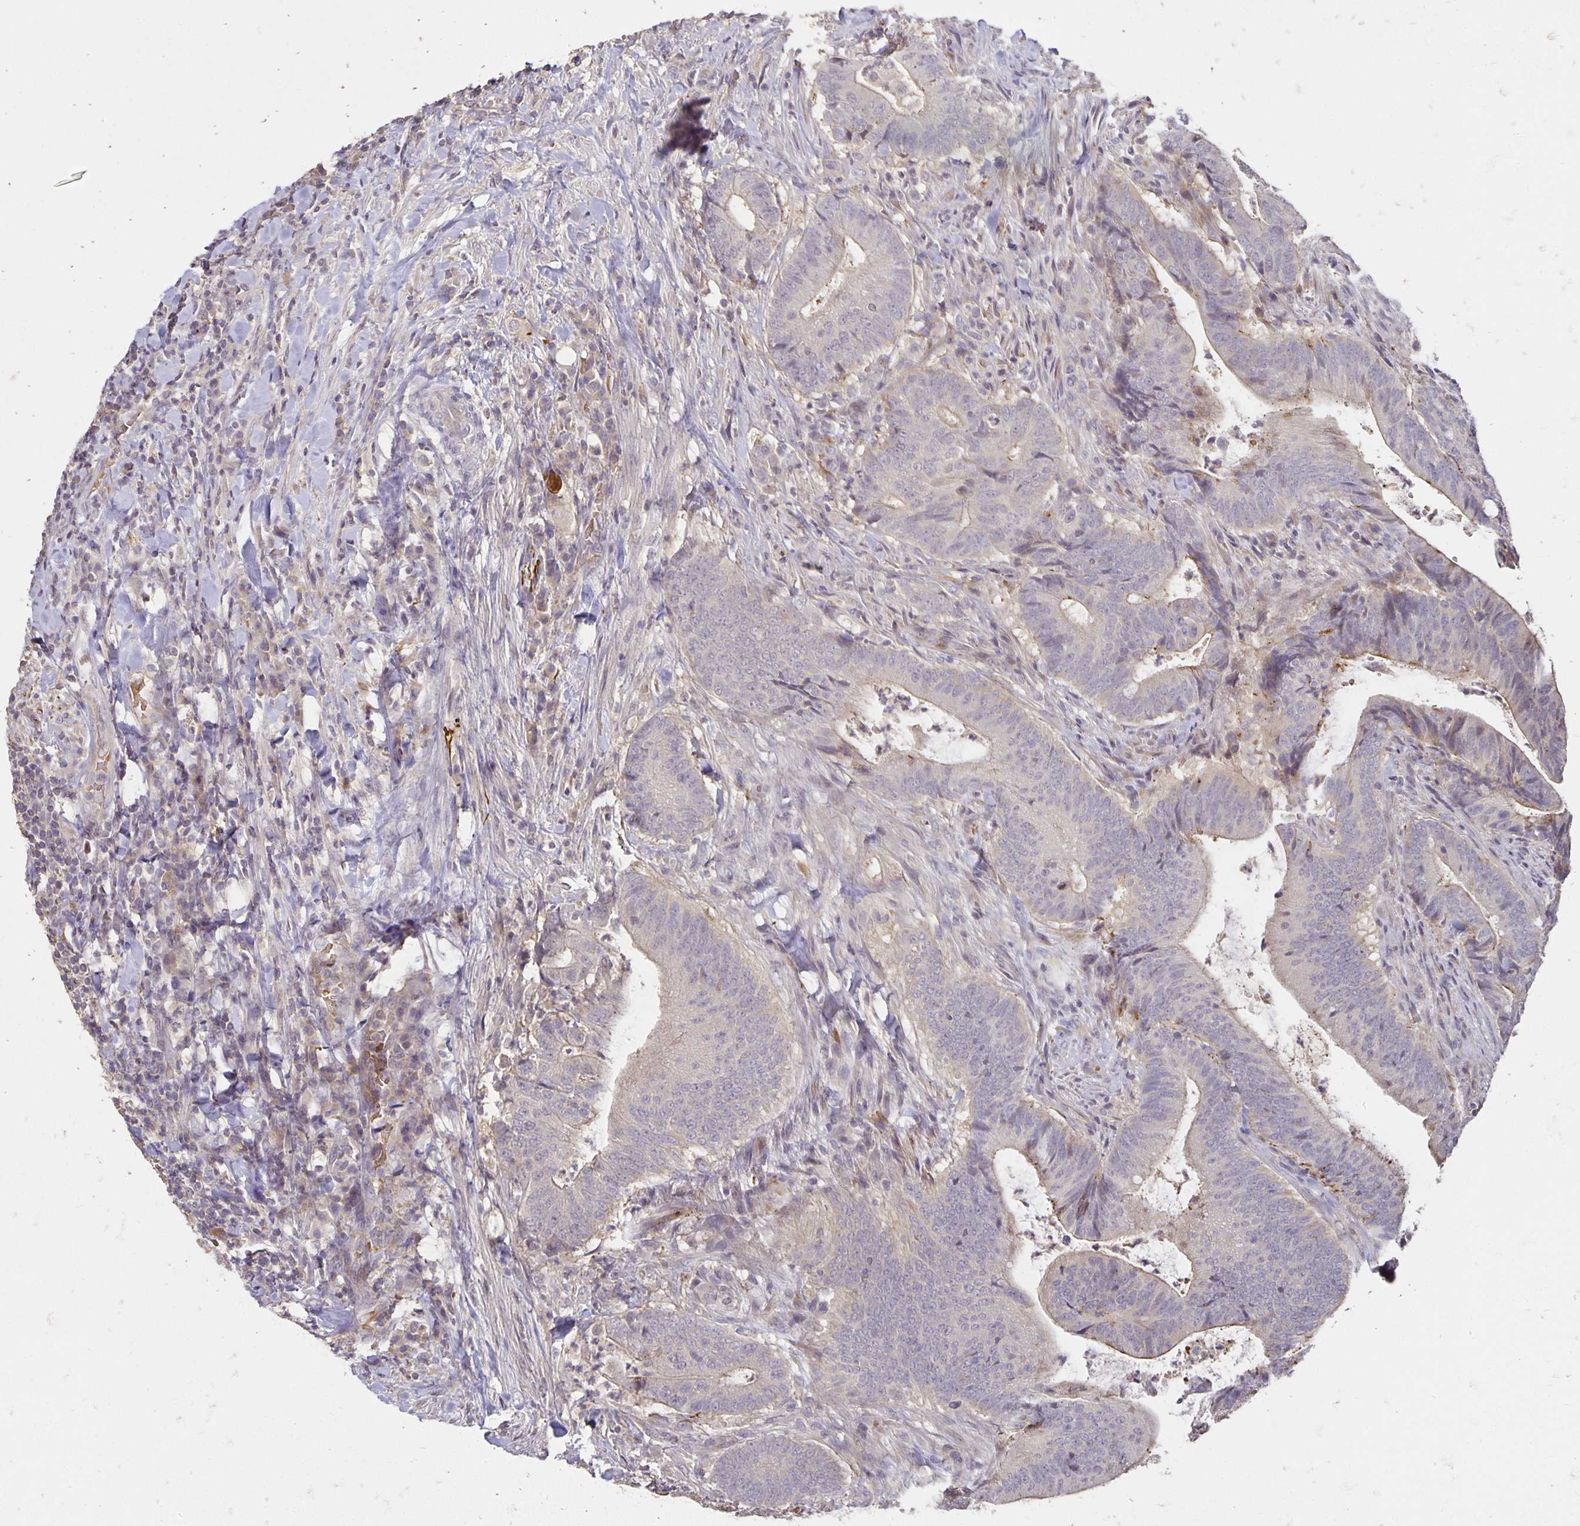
{"staining": {"intensity": "weak", "quantity": "<25%", "location": "cytoplasmic/membranous"}, "tissue": "colorectal cancer", "cell_type": "Tumor cells", "image_type": "cancer", "snomed": [{"axis": "morphology", "description": "Adenocarcinoma, NOS"}, {"axis": "topography", "description": "Colon"}], "caption": "Tumor cells are negative for brown protein staining in colorectal adenocarcinoma.", "gene": "CST6", "patient": {"sex": "female", "age": 43}}